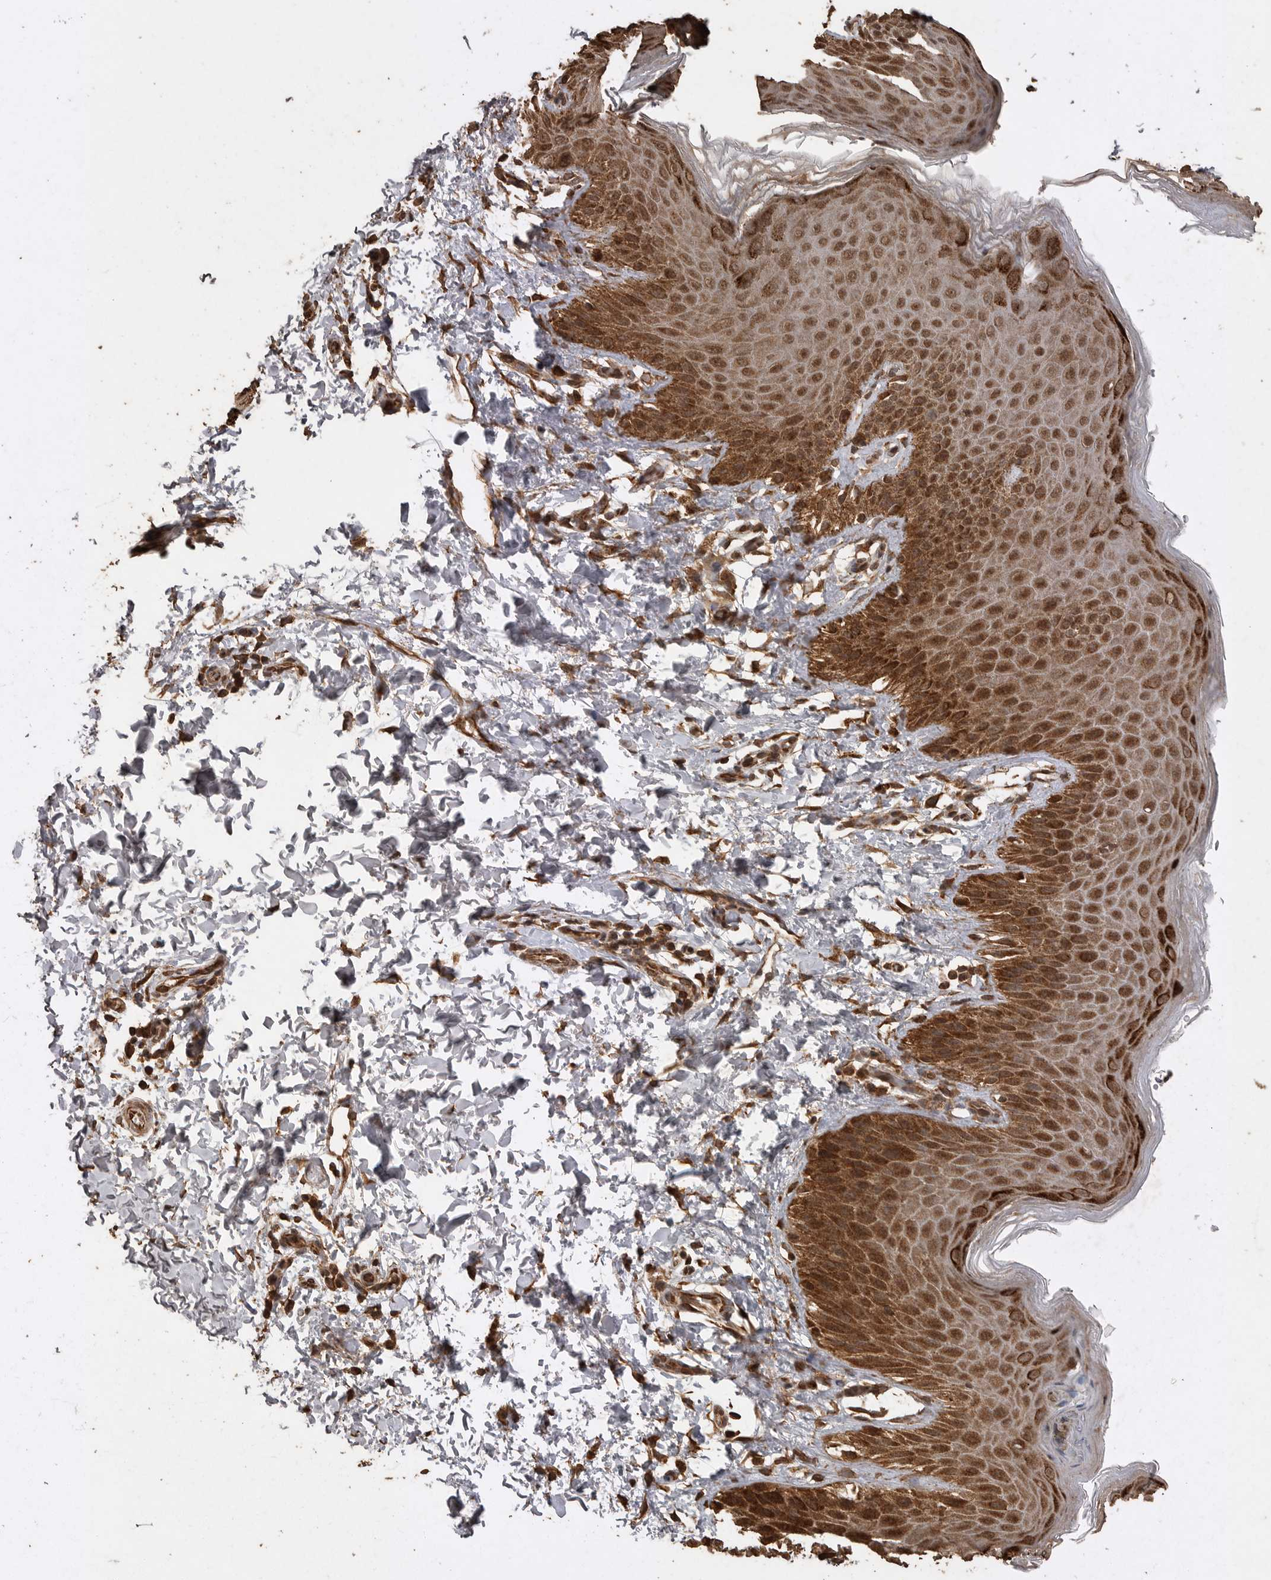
{"staining": {"intensity": "strong", "quantity": ">75%", "location": "cytoplasmic/membranous,nuclear"}, "tissue": "skin", "cell_type": "Epidermal cells", "image_type": "normal", "snomed": [{"axis": "morphology", "description": "Normal tissue, NOS"}, {"axis": "topography", "description": "Anal"}, {"axis": "topography", "description": "Peripheral nerve tissue"}], "caption": "About >75% of epidermal cells in unremarkable skin demonstrate strong cytoplasmic/membranous,nuclear protein positivity as visualized by brown immunohistochemical staining.", "gene": "PINK1", "patient": {"sex": "male", "age": 44}}